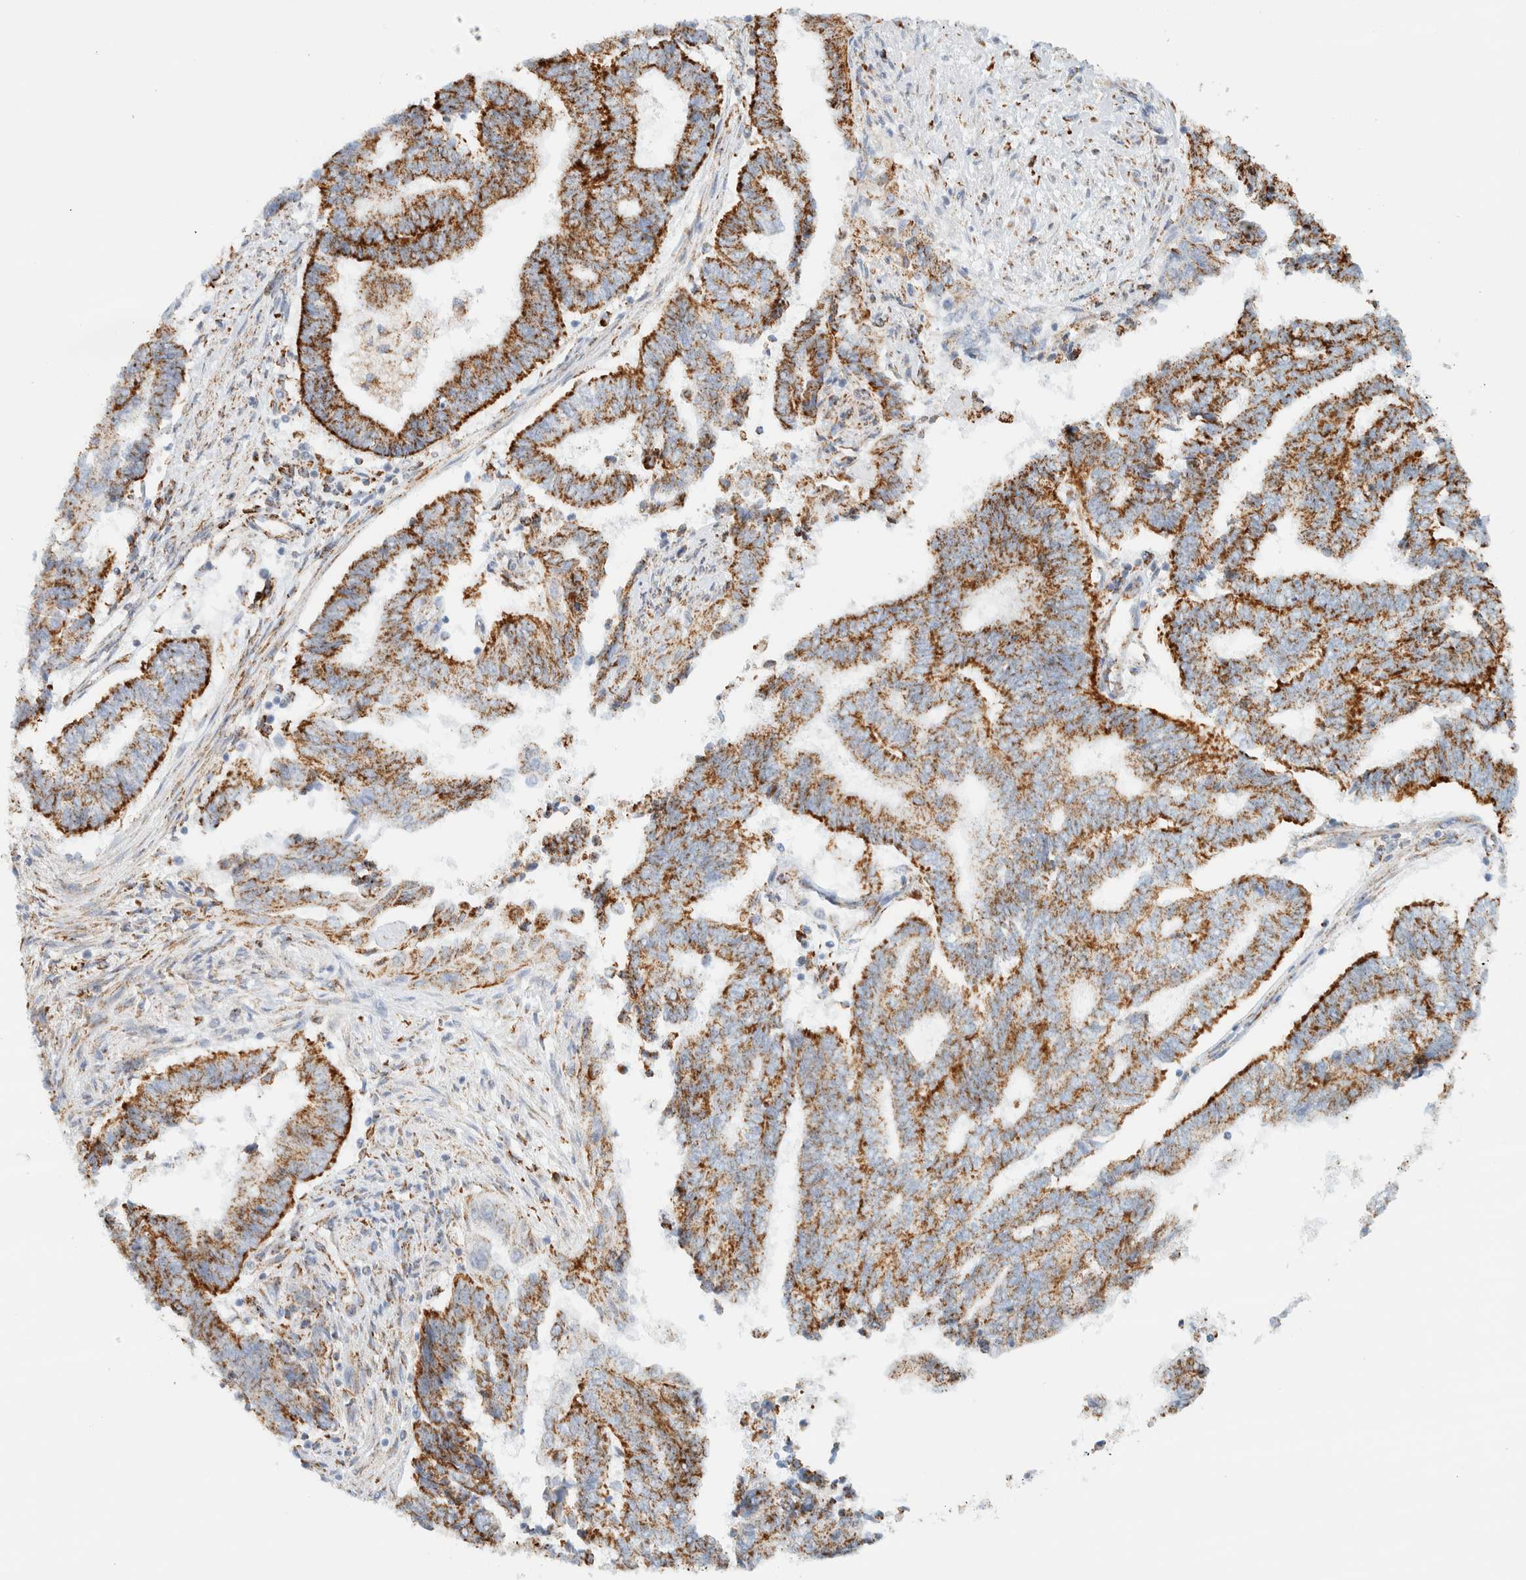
{"staining": {"intensity": "strong", "quantity": ">75%", "location": "cytoplasmic/membranous"}, "tissue": "endometrial cancer", "cell_type": "Tumor cells", "image_type": "cancer", "snomed": [{"axis": "morphology", "description": "Adenocarcinoma, NOS"}, {"axis": "topography", "description": "Uterus"}, {"axis": "topography", "description": "Endometrium"}], "caption": "Brown immunohistochemical staining in endometrial cancer reveals strong cytoplasmic/membranous staining in about >75% of tumor cells.", "gene": "KIFAP3", "patient": {"sex": "female", "age": 70}}